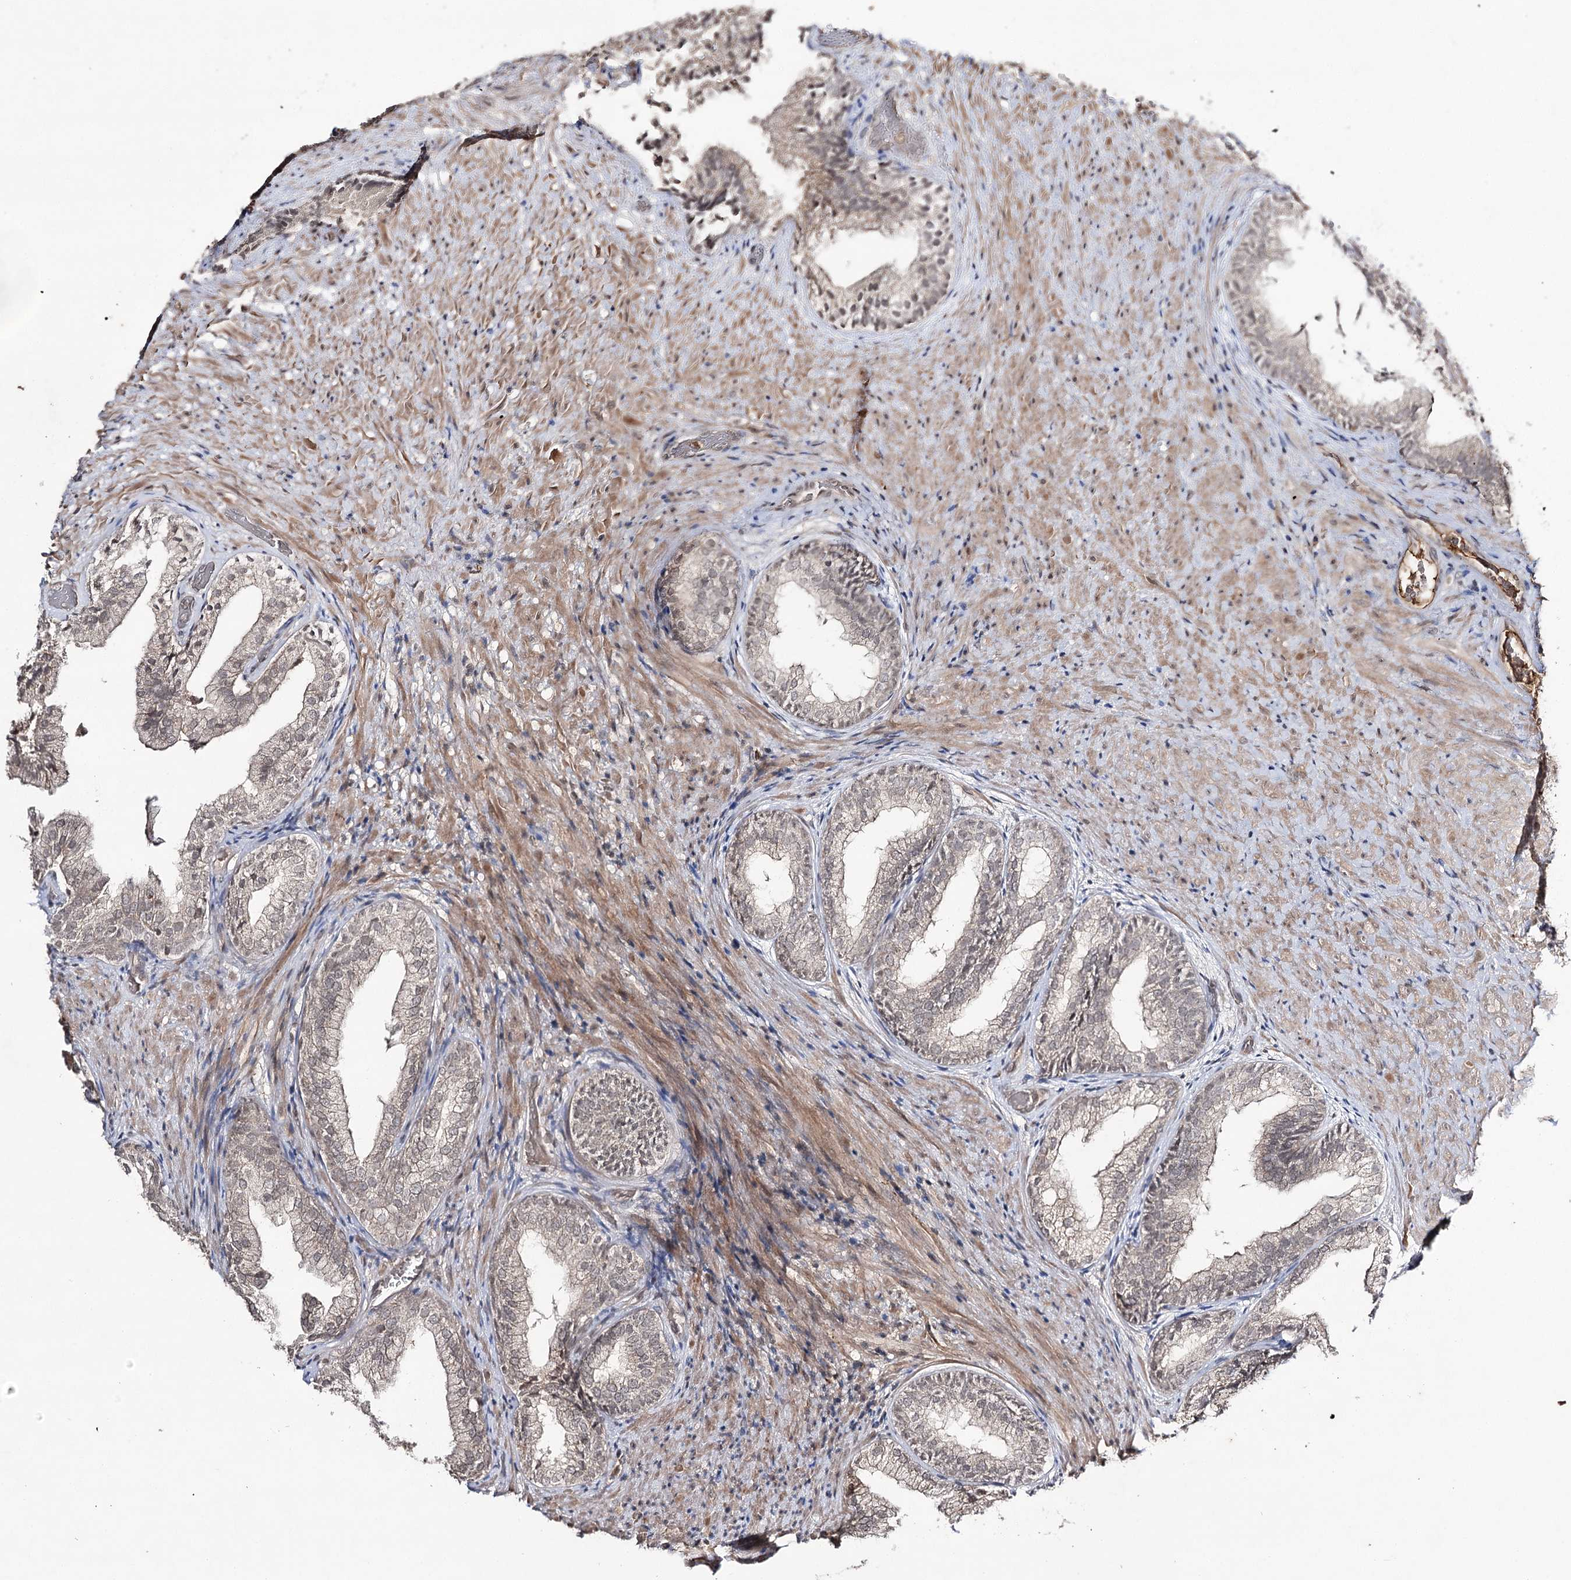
{"staining": {"intensity": "moderate", "quantity": "25%-75%", "location": "cytoplasmic/membranous"}, "tissue": "prostate", "cell_type": "Glandular cells", "image_type": "normal", "snomed": [{"axis": "morphology", "description": "Normal tissue, NOS"}, {"axis": "topography", "description": "Prostate"}], "caption": "Immunohistochemistry staining of unremarkable prostate, which displays medium levels of moderate cytoplasmic/membranous staining in approximately 25%-75% of glandular cells indicating moderate cytoplasmic/membranous protein staining. The staining was performed using DAB (3,3'-diaminobenzidine) (brown) for protein detection and nuclei were counterstained in hematoxylin (blue).", "gene": "SYNGR3", "patient": {"sex": "male", "age": 76}}